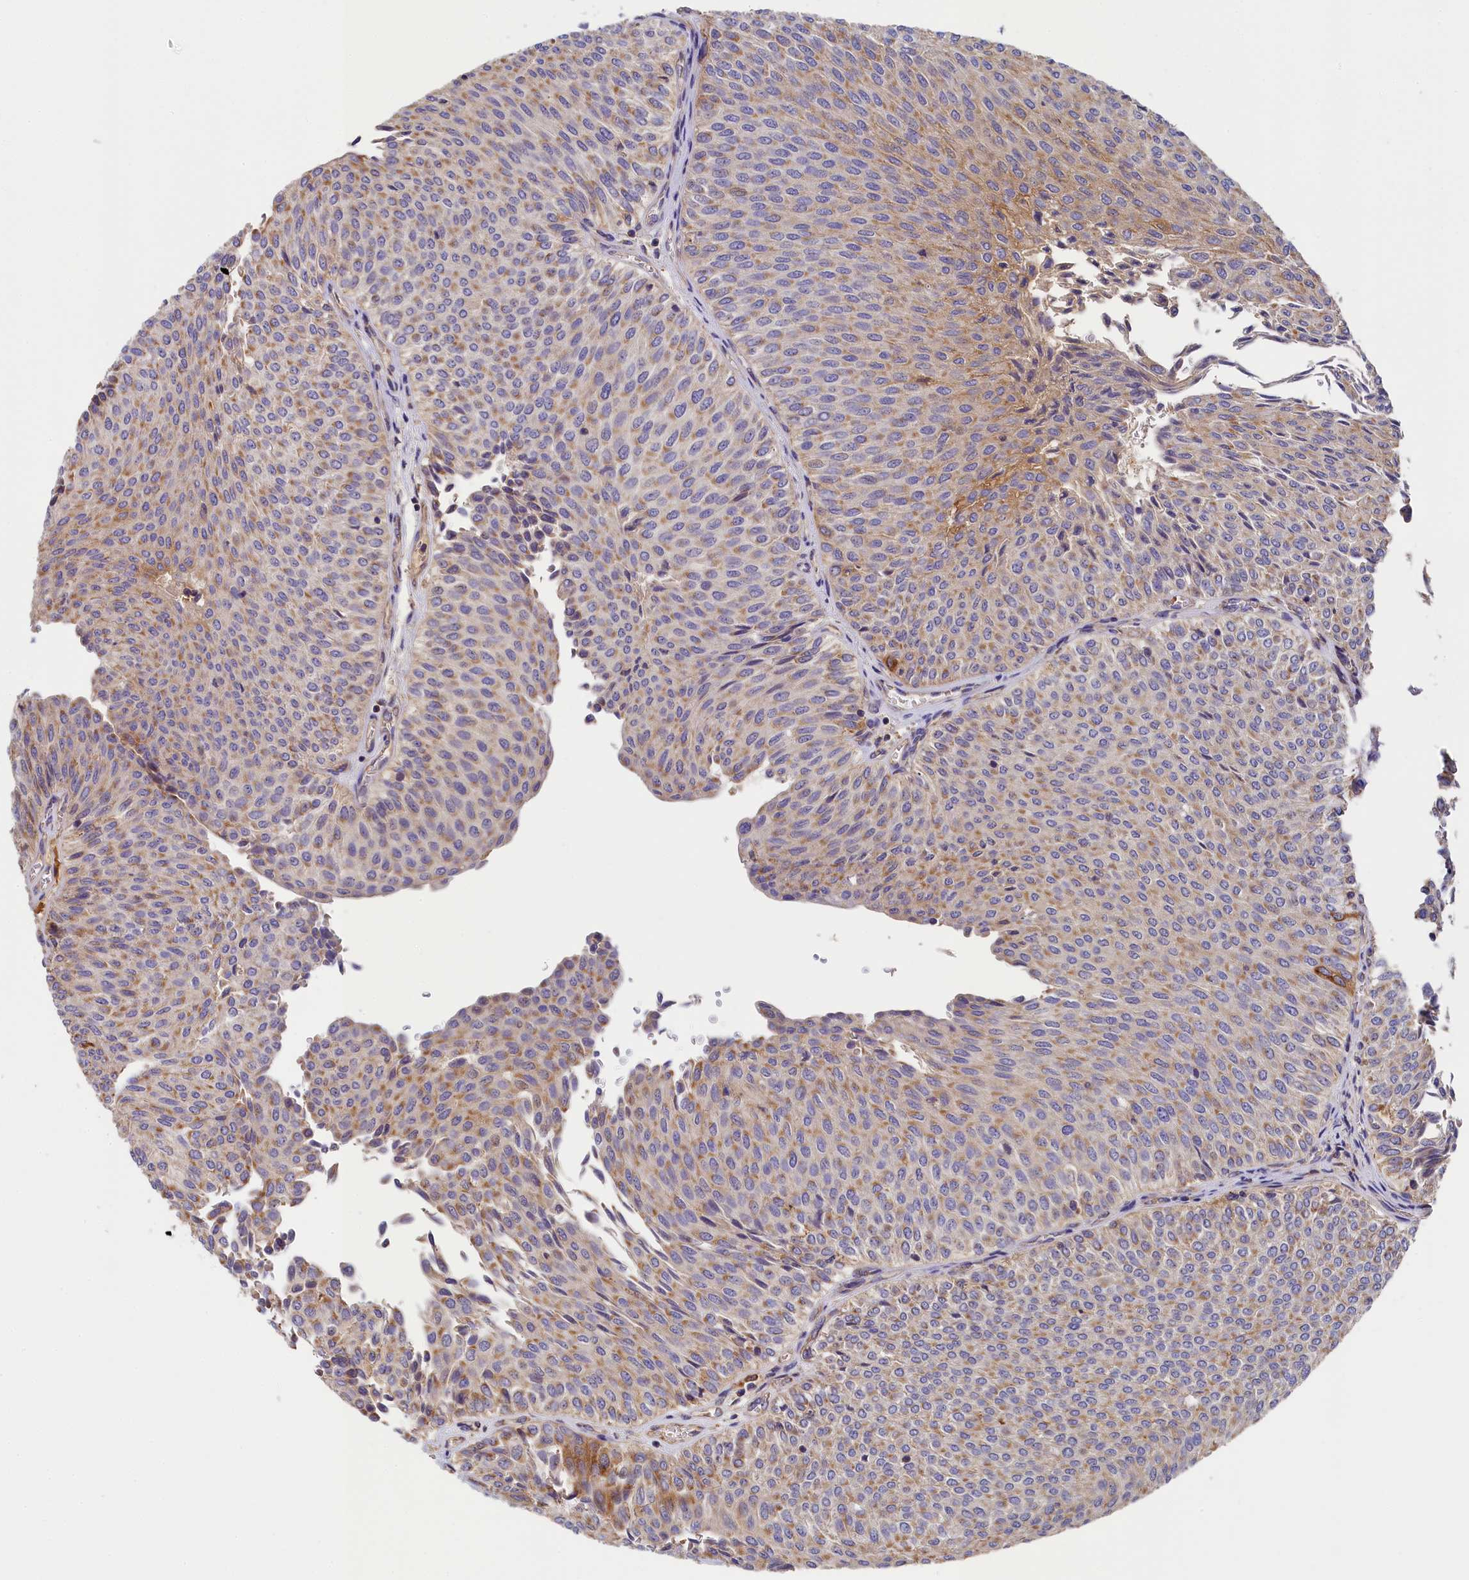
{"staining": {"intensity": "moderate", "quantity": "25%-75%", "location": "cytoplasmic/membranous"}, "tissue": "urothelial cancer", "cell_type": "Tumor cells", "image_type": "cancer", "snomed": [{"axis": "morphology", "description": "Urothelial carcinoma, Low grade"}, {"axis": "topography", "description": "Urinary bladder"}], "caption": "Immunohistochemistry (IHC) of human urothelial carcinoma (low-grade) exhibits medium levels of moderate cytoplasmic/membranous positivity in about 25%-75% of tumor cells.", "gene": "SEC31B", "patient": {"sex": "male", "age": 78}}